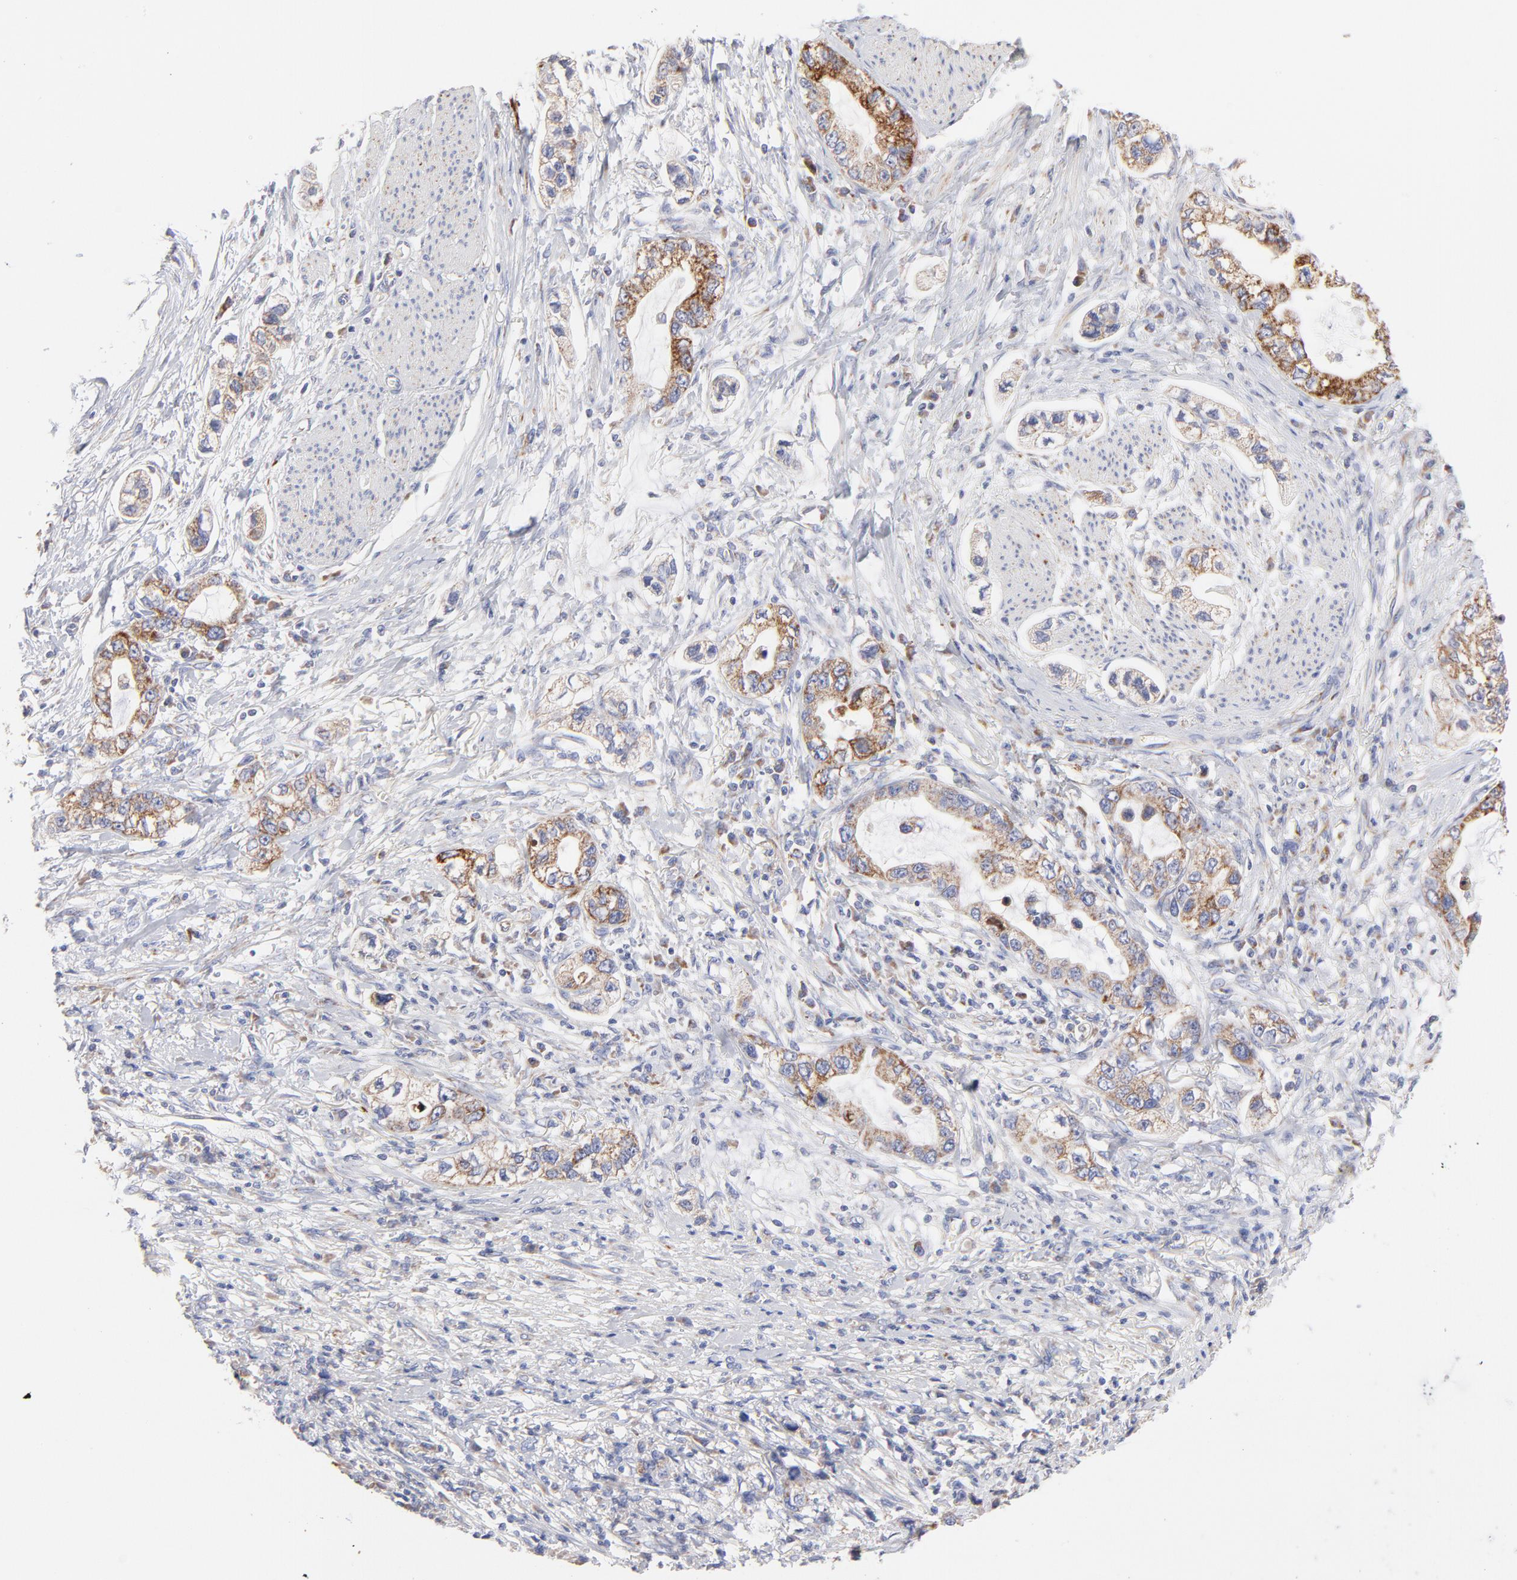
{"staining": {"intensity": "moderate", "quantity": "25%-75%", "location": "cytoplasmic/membranous"}, "tissue": "stomach cancer", "cell_type": "Tumor cells", "image_type": "cancer", "snomed": [{"axis": "morphology", "description": "Adenocarcinoma, NOS"}, {"axis": "topography", "description": "Stomach, lower"}], "caption": "High-power microscopy captured an immunohistochemistry histopathology image of adenocarcinoma (stomach), revealing moderate cytoplasmic/membranous staining in approximately 25%-75% of tumor cells.", "gene": "TIMM8A", "patient": {"sex": "female", "age": 93}}